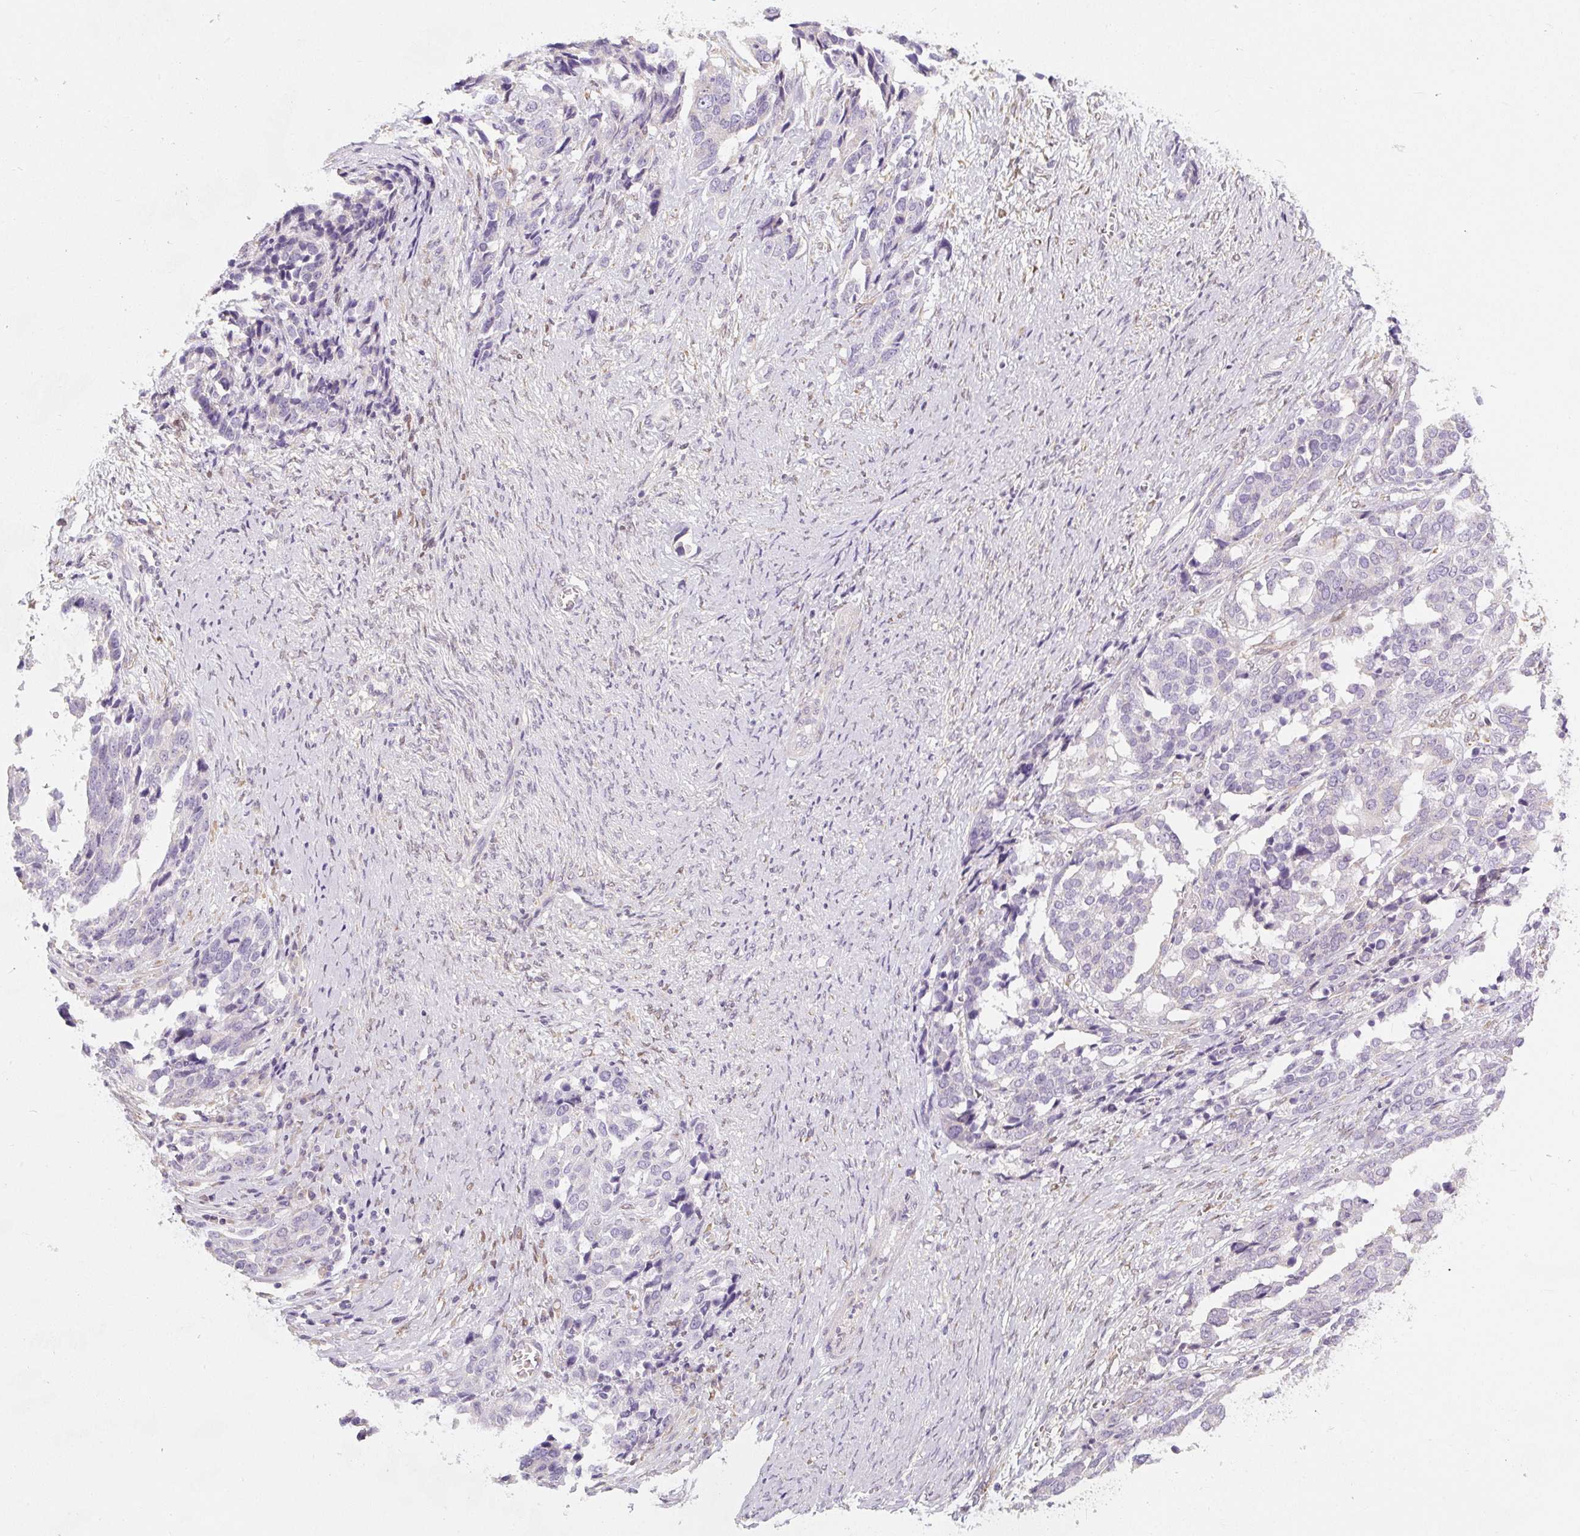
{"staining": {"intensity": "negative", "quantity": "none", "location": "none"}, "tissue": "ovarian cancer", "cell_type": "Tumor cells", "image_type": "cancer", "snomed": [{"axis": "morphology", "description": "Cystadenocarcinoma, serous, NOS"}, {"axis": "topography", "description": "Ovary"}], "caption": "High power microscopy histopathology image of an immunohistochemistry image of ovarian cancer, revealing no significant staining in tumor cells.", "gene": "PWWP3B", "patient": {"sex": "female", "age": 44}}